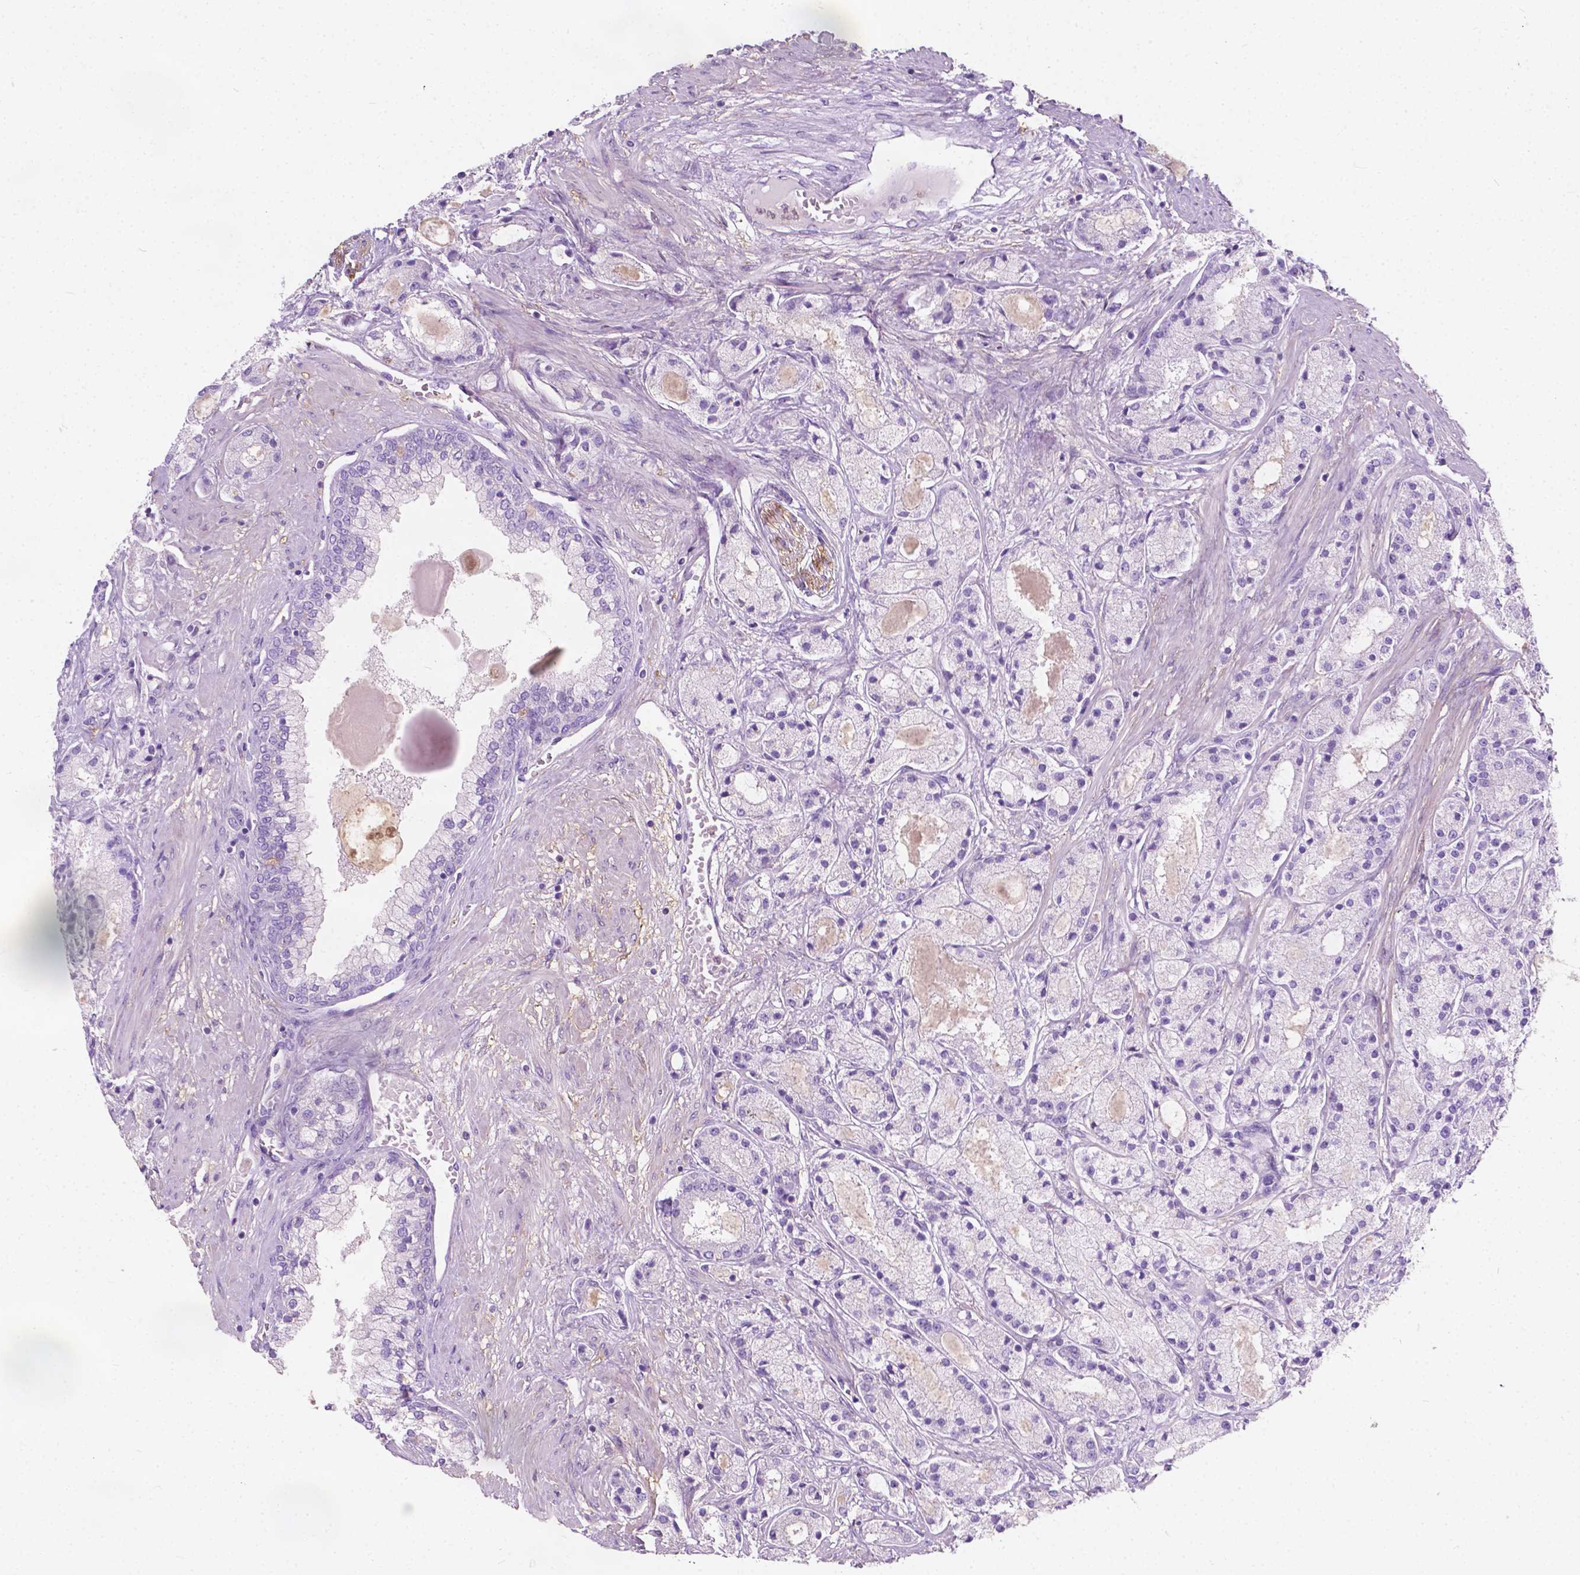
{"staining": {"intensity": "negative", "quantity": "none", "location": "none"}, "tissue": "prostate cancer", "cell_type": "Tumor cells", "image_type": "cancer", "snomed": [{"axis": "morphology", "description": "Adenocarcinoma, High grade"}, {"axis": "topography", "description": "Prostate"}], "caption": "A histopathology image of prostate cancer stained for a protein exhibits no brown staining in tumor cells. (Brightfield microscopy of DAB IHC at high magnification).", "gene": "GNAO1", "patient": {"sex": "male", "age": 67}}